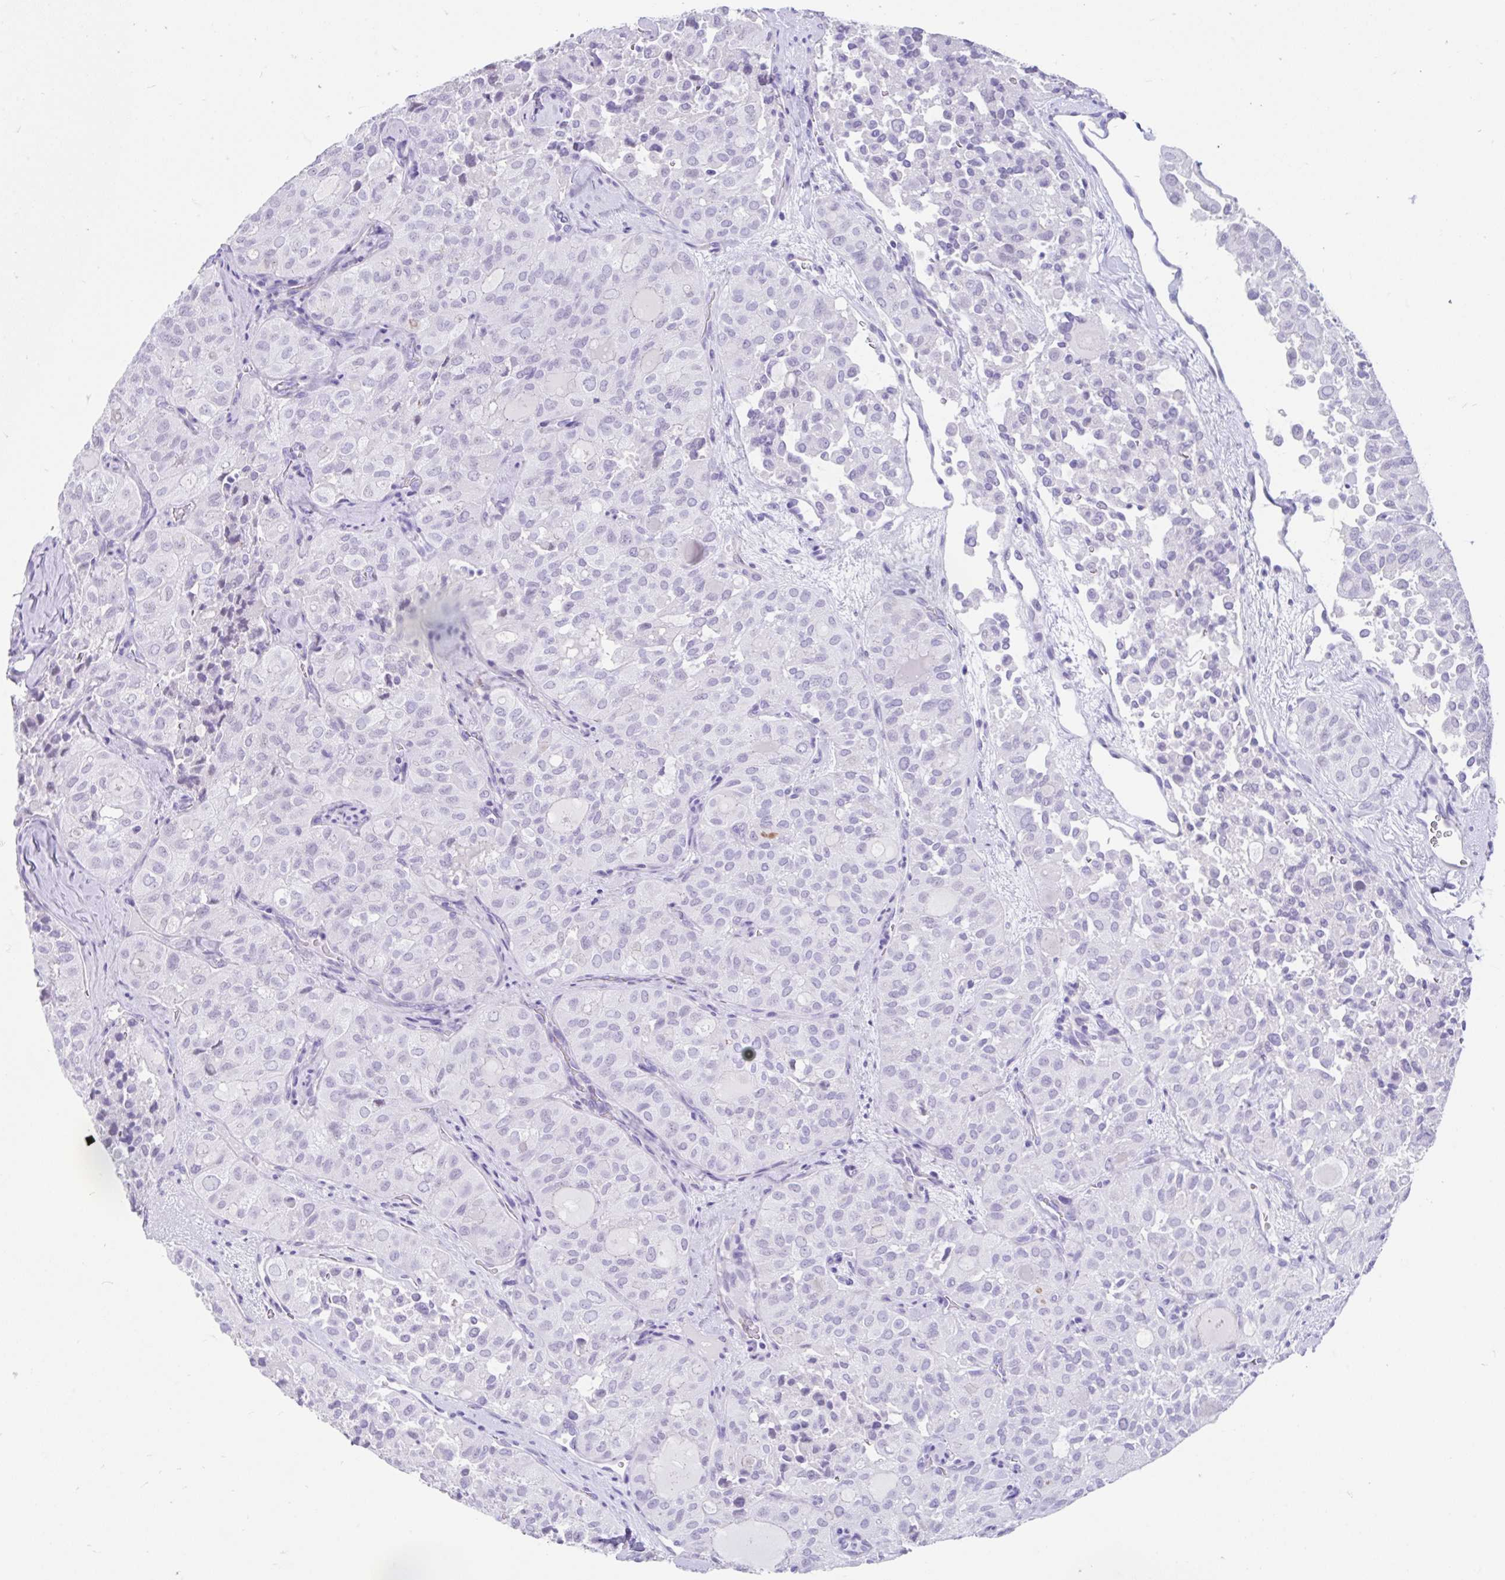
{"staining": {"intensity": "negative", "quantity": "none", "location": "none"}, "tissue": "thyroid cancer", "cell_type": "Tumor cells", "image_type": "cancer", "snomed": [{"axis": "morphology", "description": "Follicular adenoma carcinoma, NOS"}, {"axis": "topography", "description": "Thyroid gland"}], "caption": "Photomicrograph shows no significant protein positivity in tumor cells of follicular adenoma carcinoma (thyroid).", "gene": "FAM107A", "patient": {"sex": "male", "age": 75}}